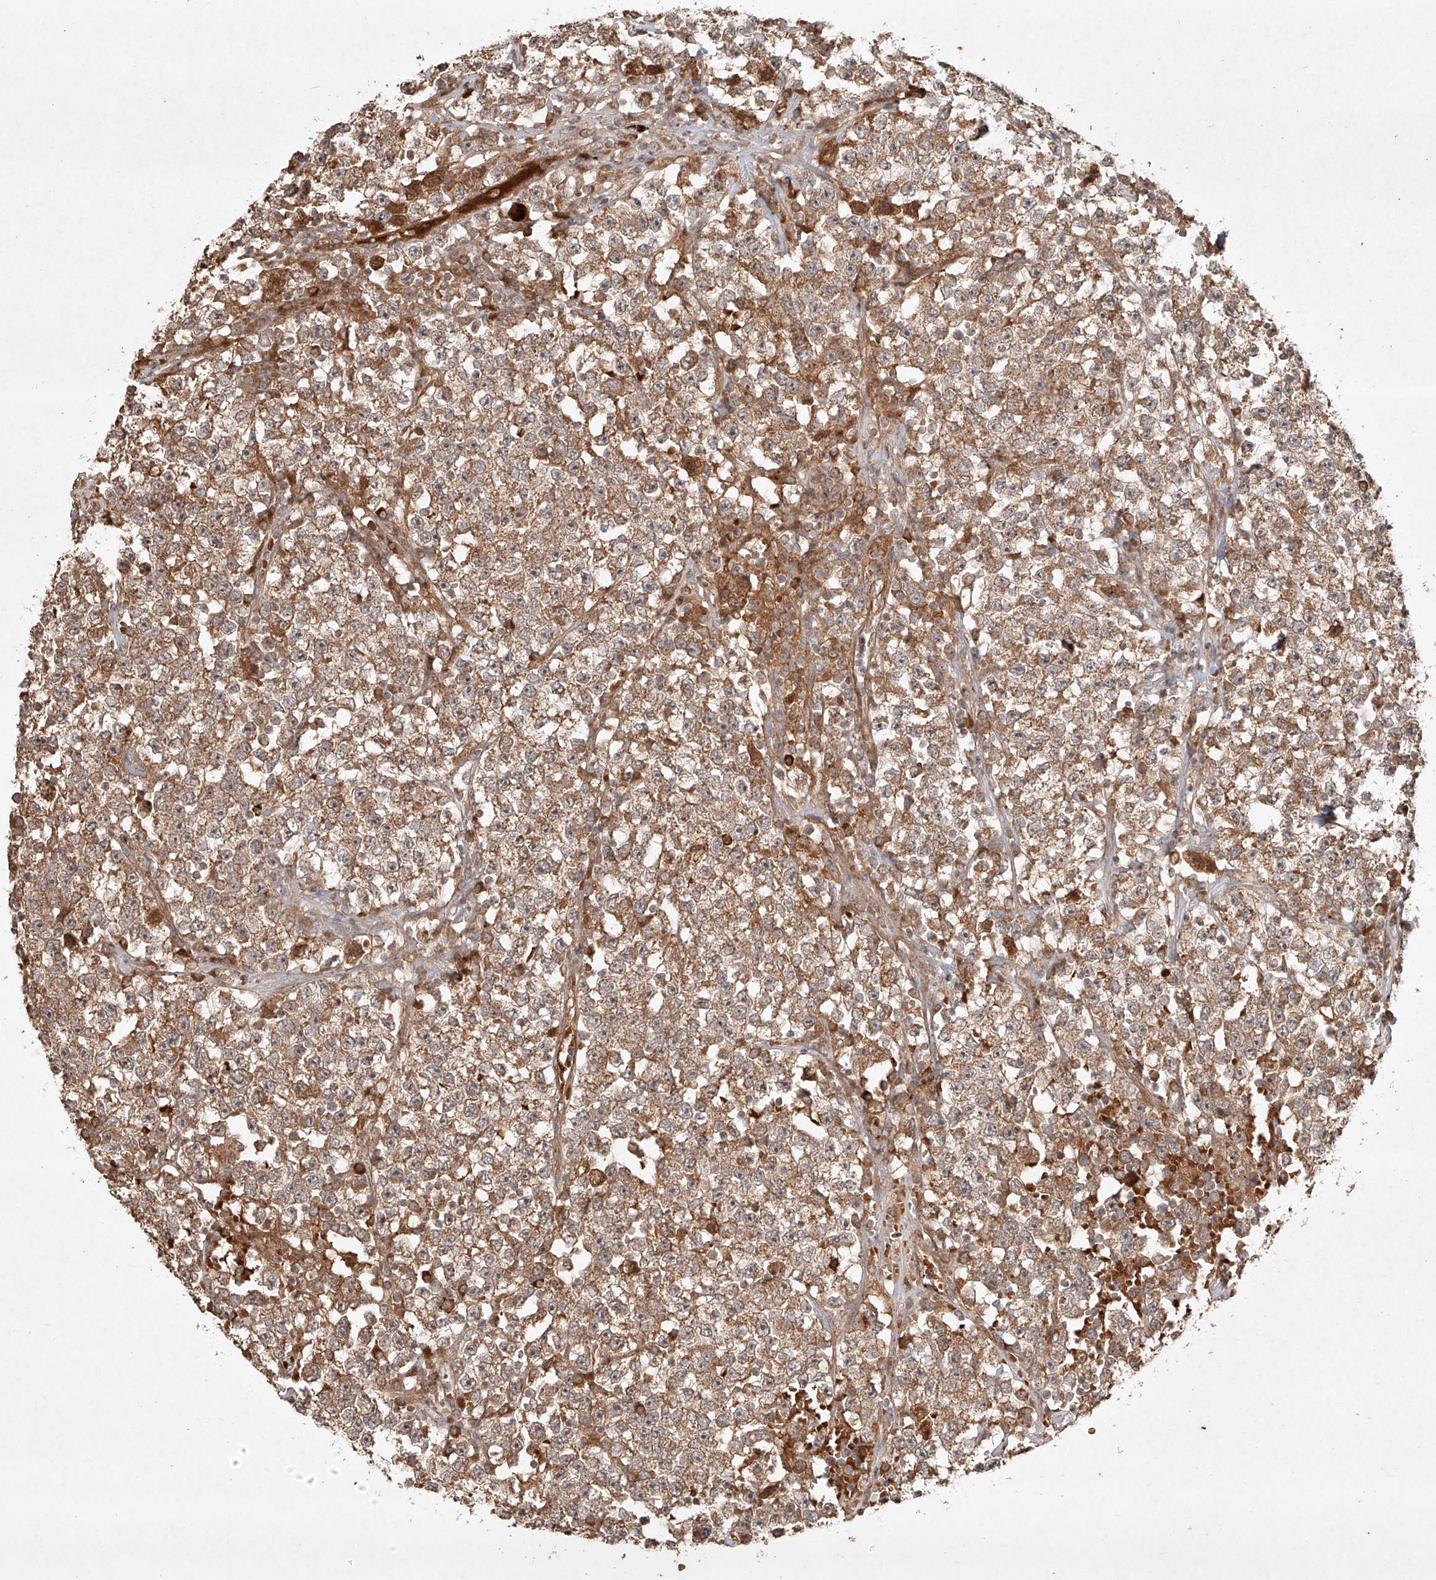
{"staining": {"intensity": "moderate", "quantity": ">75%", "location": "cytoplasmic/membranous"}, "tissue": "testis cancer", "cell_type": "Tumor cells", "image_type": "cancer", "snomed": [{"axis": "morphology", "description": "Seminoma, NOS"}, {"axis": "topography", "description": "Testis"}], "caption": "There is medium levels of moderate cytoplasmic/membranous staining in tumor cells of testis seminoma, as demonstrated by immunohistochemical staining (brown color).", "gene": "CYYR1", "patient": {"sex": "male", "age": 22}}